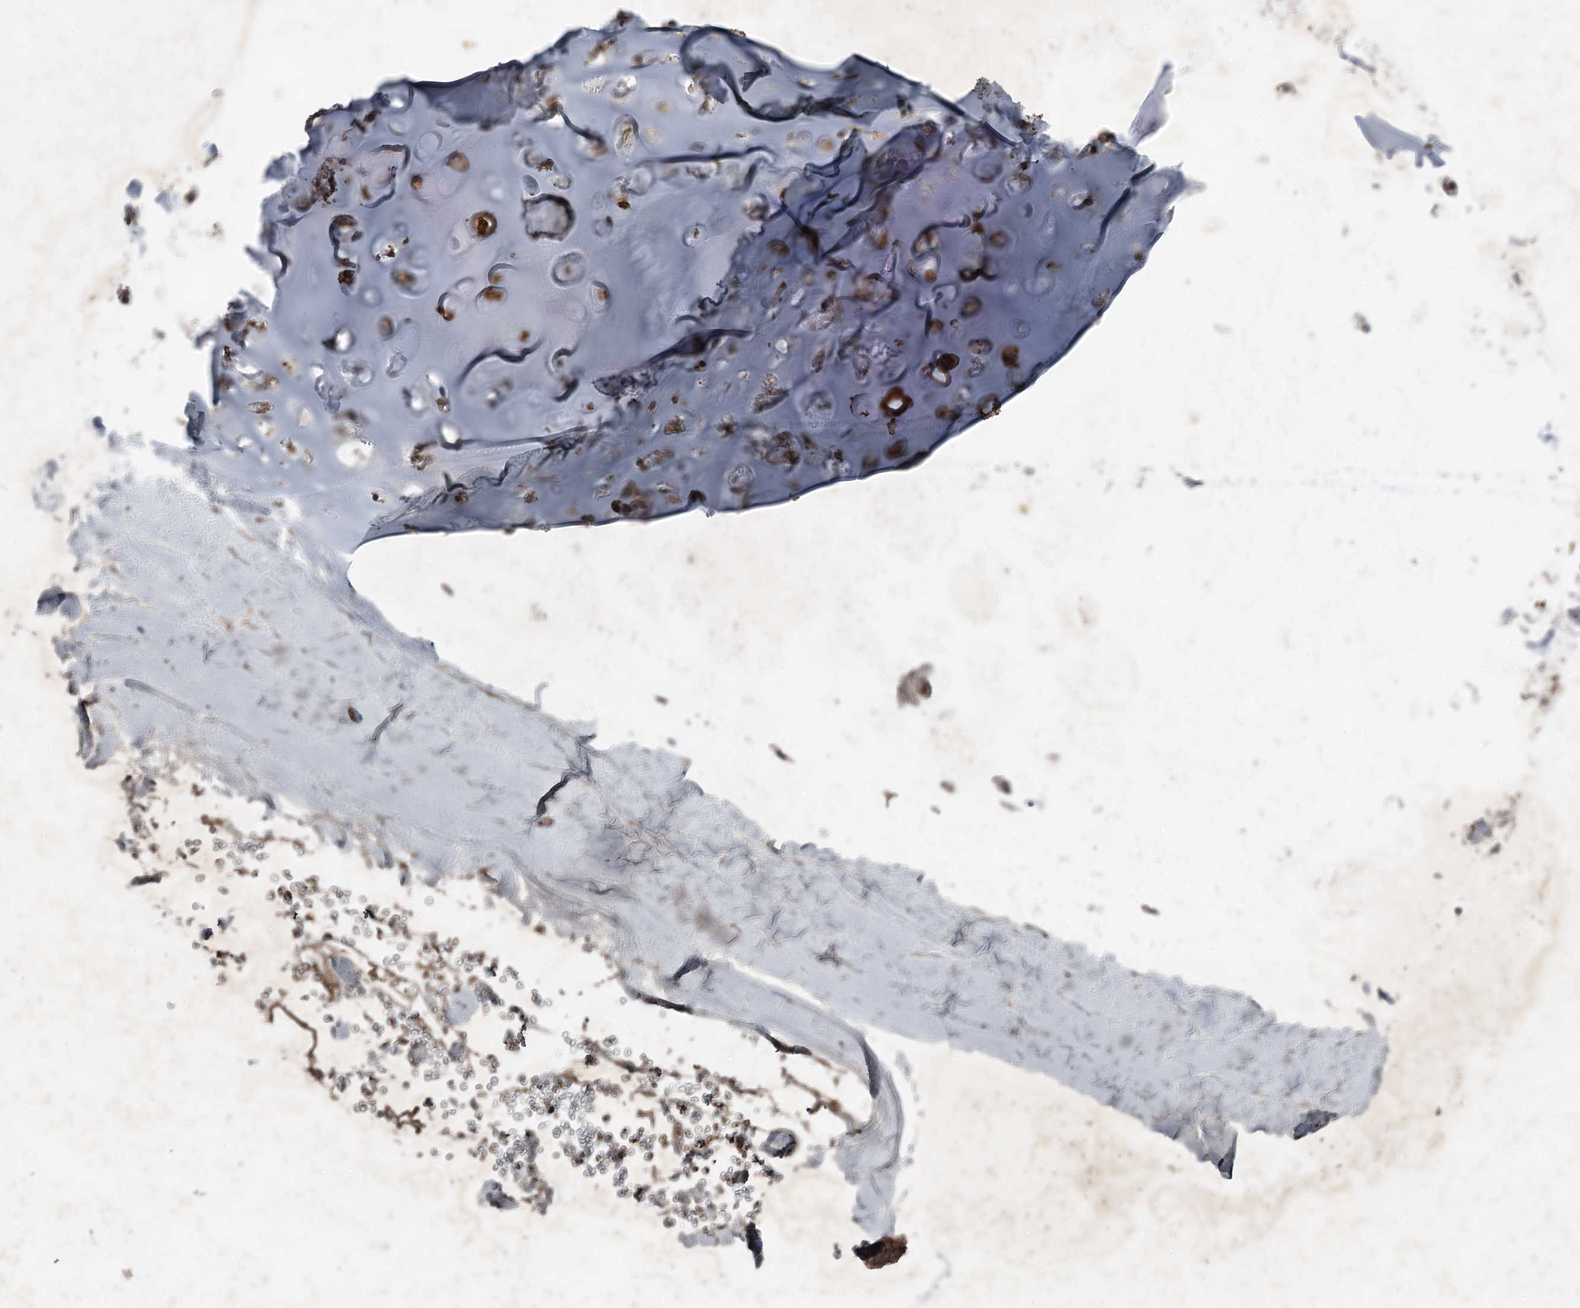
{"staining": {"intensity": "moderate", "quantity": ">75%", "location": "cytoplasmic/membranous"}, "tissue": "adipose tissue", "cell_type": "Adipocytes", "image_type": "normal", "snomed": [{"axis": "morphology", "description": "Normal tissue, NOS"}, {"axis": "morphology", "description": "Squamous cell carcinoma, NOS"}, {"axis": "topography", "description": "Lymph node"}, {"axis": "topography", "description": "Bronchus"}, {"axis": "topography", "description": "Lung"}], "caption": "Immunohistochemical staining of unremarkable adipose tissue demonstrates medium levels of moderate cytoplasmic/membranous positivity in approximately >75% of adipocytes. Ihc stains the protein in brown and the nuclei are stained blue.", "gene": "SLC39A8", "patient": {"sex": "male", "age": 66}}